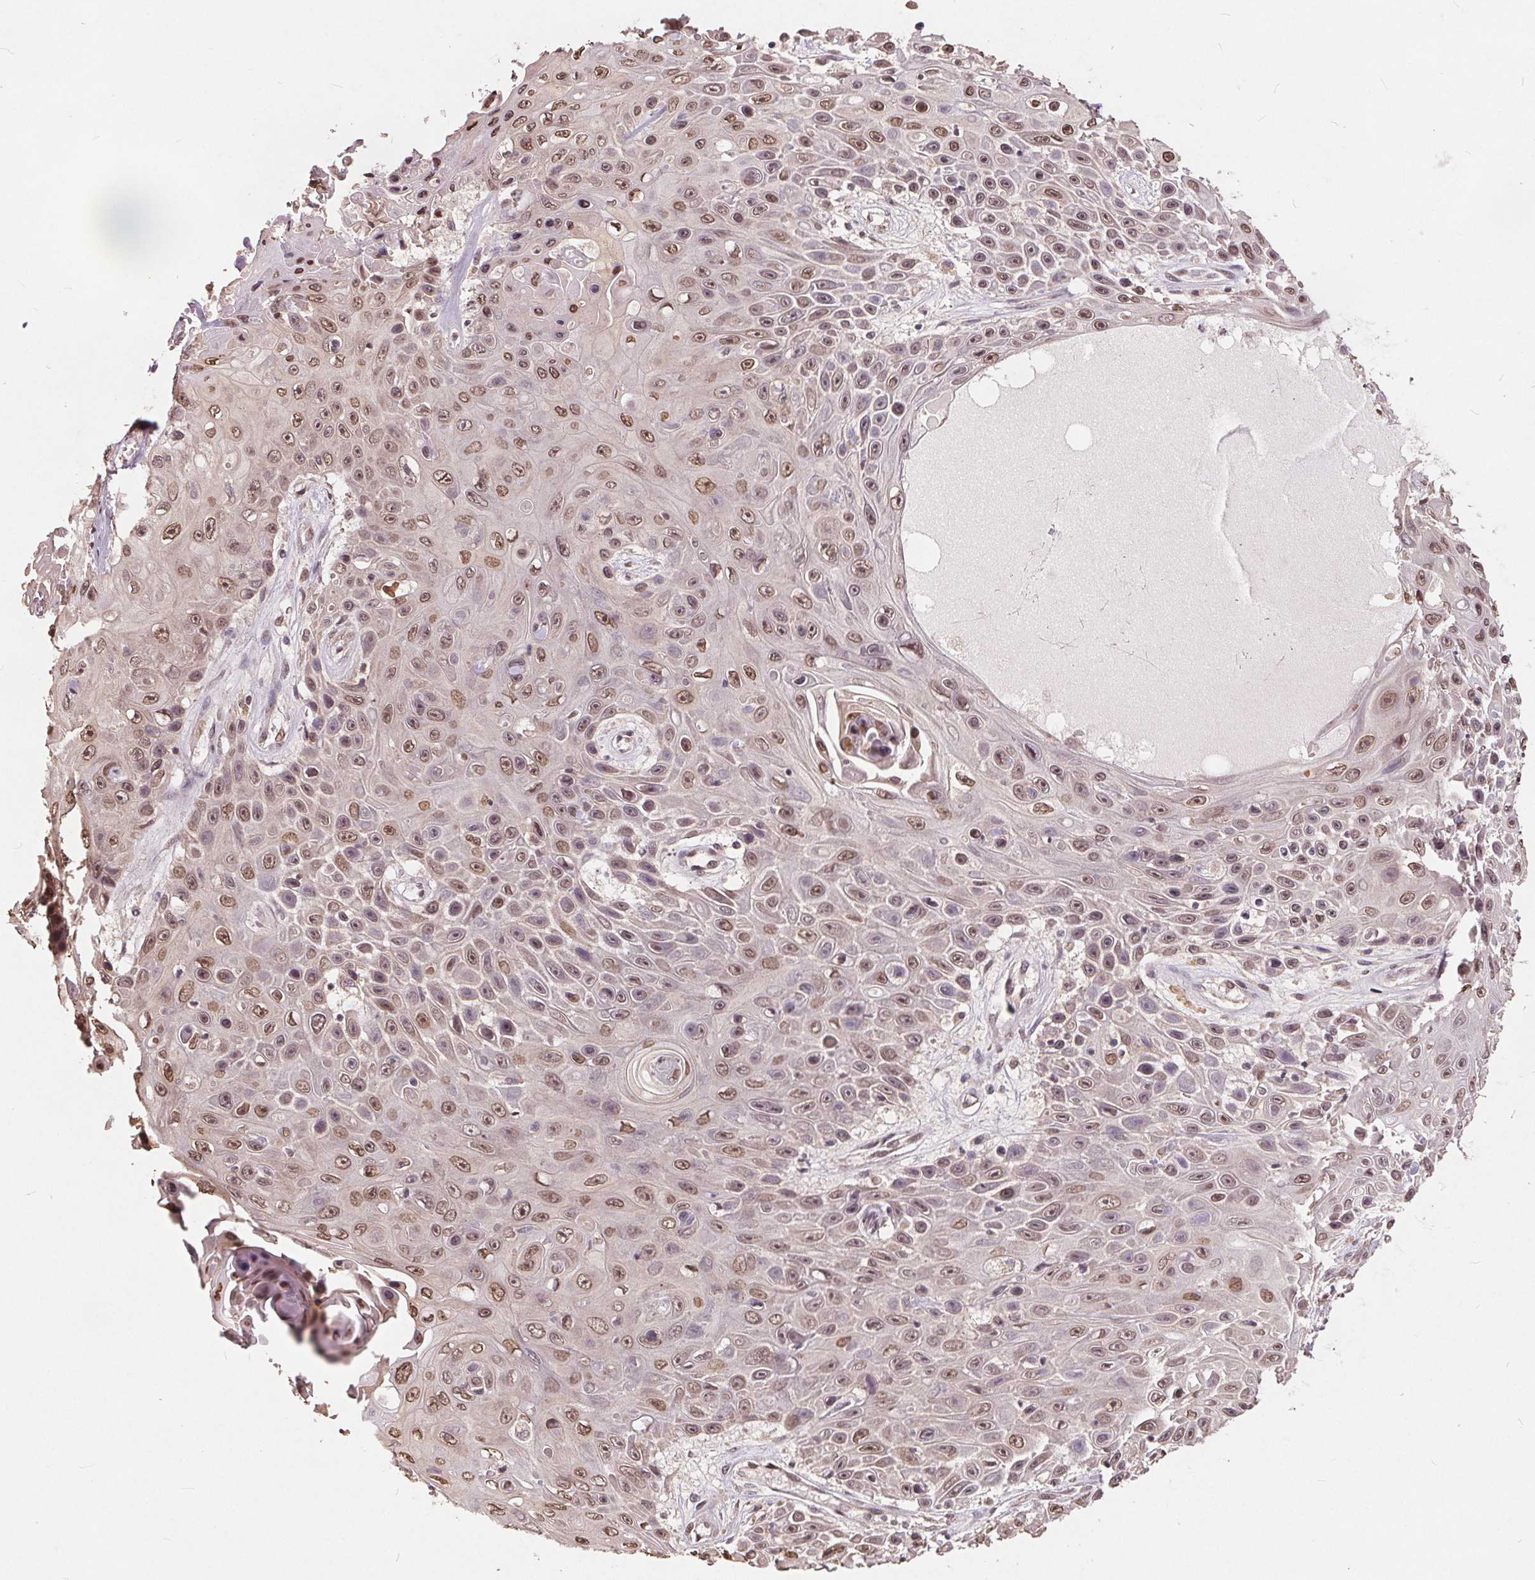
{"staining": {"intensity": "moderate", "quantity": ">75%", "location": "nuclear"}, "tissue": "skin cancer", "cell_type": "Tumor cells", "image_type": "cancer", "snomed": [{"axis": "morphology", "description": "Squamous cell carcinoma, NOS"}, {"axis": "topography", "description": "Skin"}], "caption": "Protein staining of skin cancer (squamous cell carcinoma) tissue demonstrates moderate nuclear expression in about >75% of tumor cells.", "gene": "HIF1AN", "patient": {"sex": "male", "age": 82}}